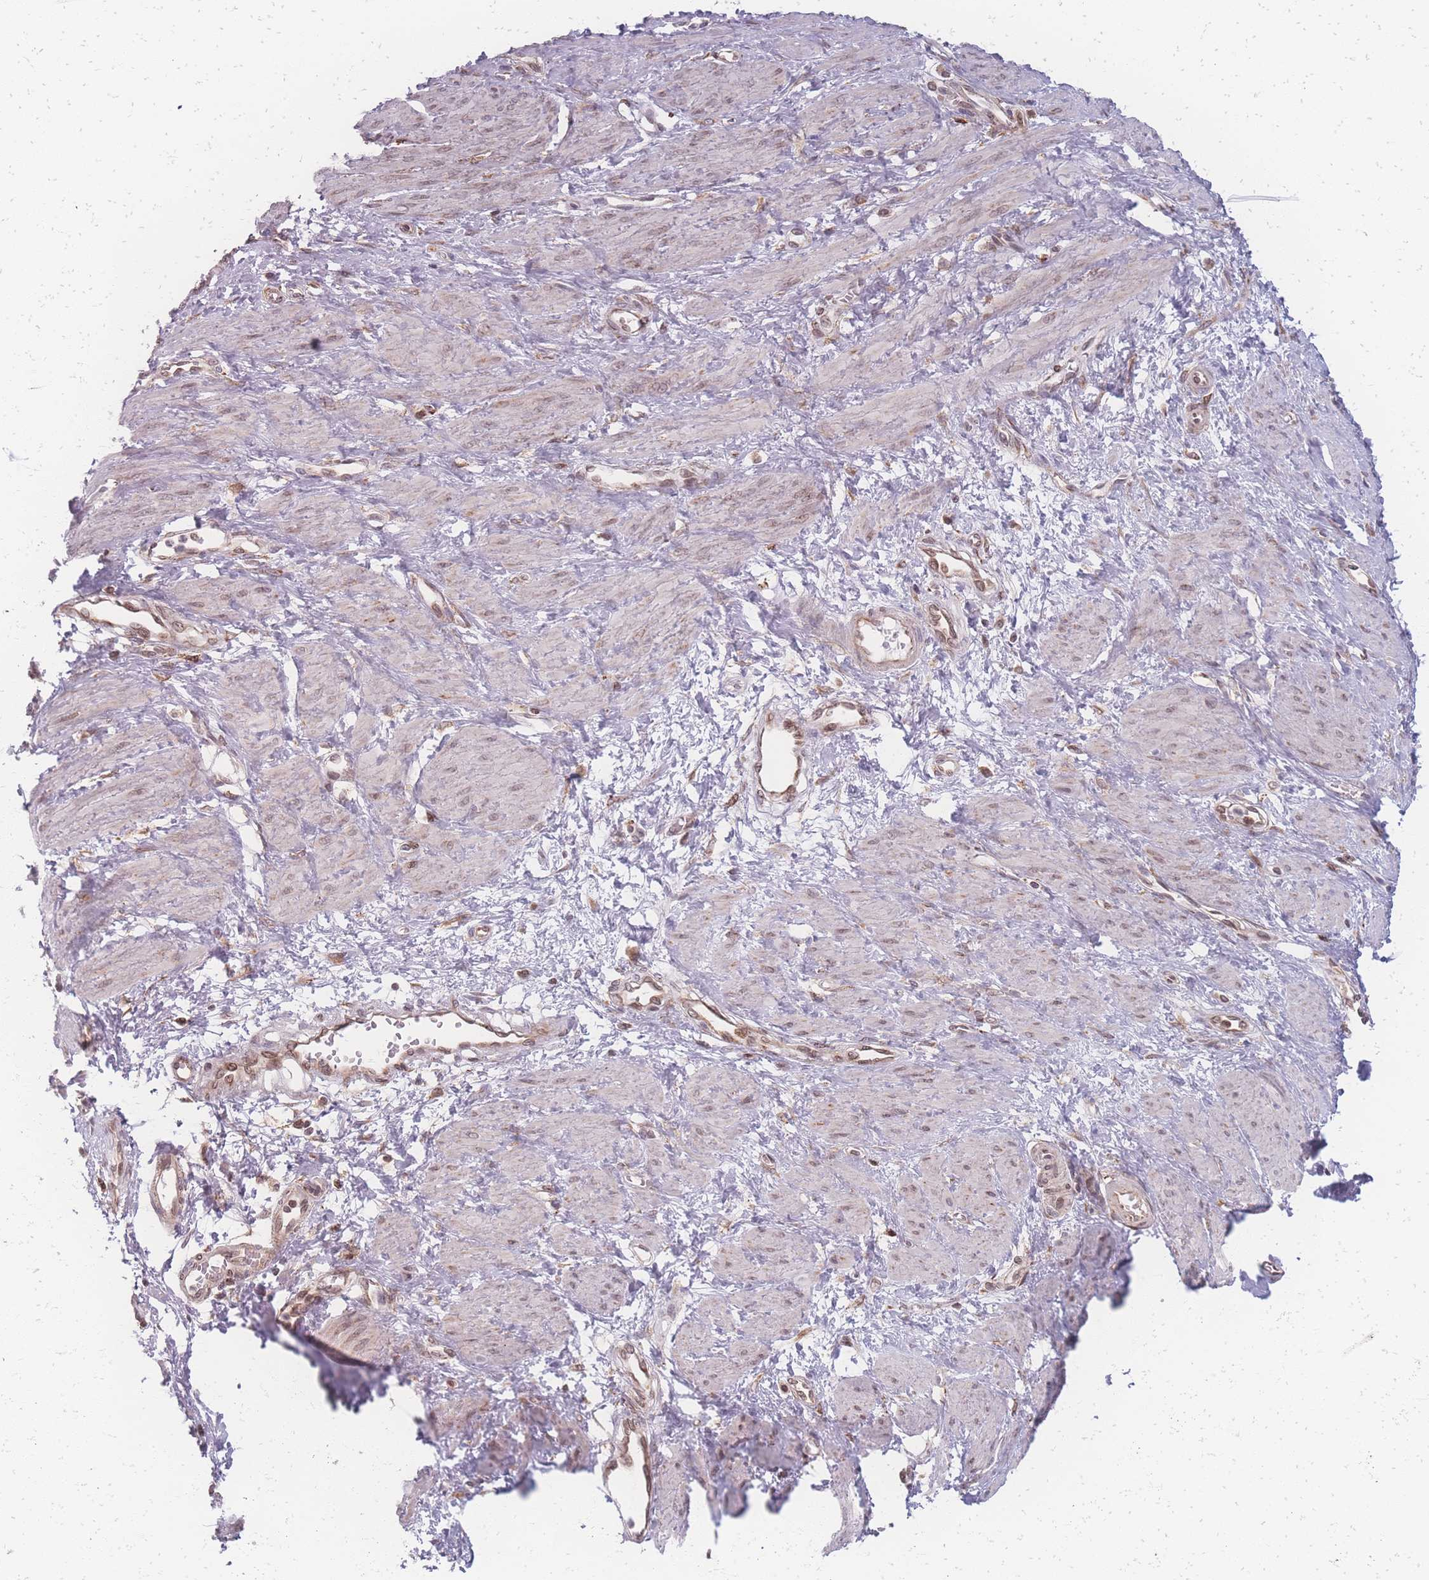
{"staining": {"intensity": "weak", "quantity": "<25%", "location": "nuclear"}, "tissue": "smooth muscle", "cell_type": "Smooth muscle cells", "image_type": "normal", "snomed": [{"axis": "morphology", "description": "Normal tissue, NOS"}, {"axis": "topography", "description": "Smooth muscle"}, {"axis": "topography", "description": "Uterus"}], "caption": "An immunohistochemistry micrograph of normal smooth muscle is shown. There is no staining in smooth muscle cells of smooth muscle. Brightfield microscopy of IHC stained with DAB (brown) and hematoxylin (blue), captured at high magnification.", "gene": "ZC3H13", "patient": {"sex": "female", "age": 39}}